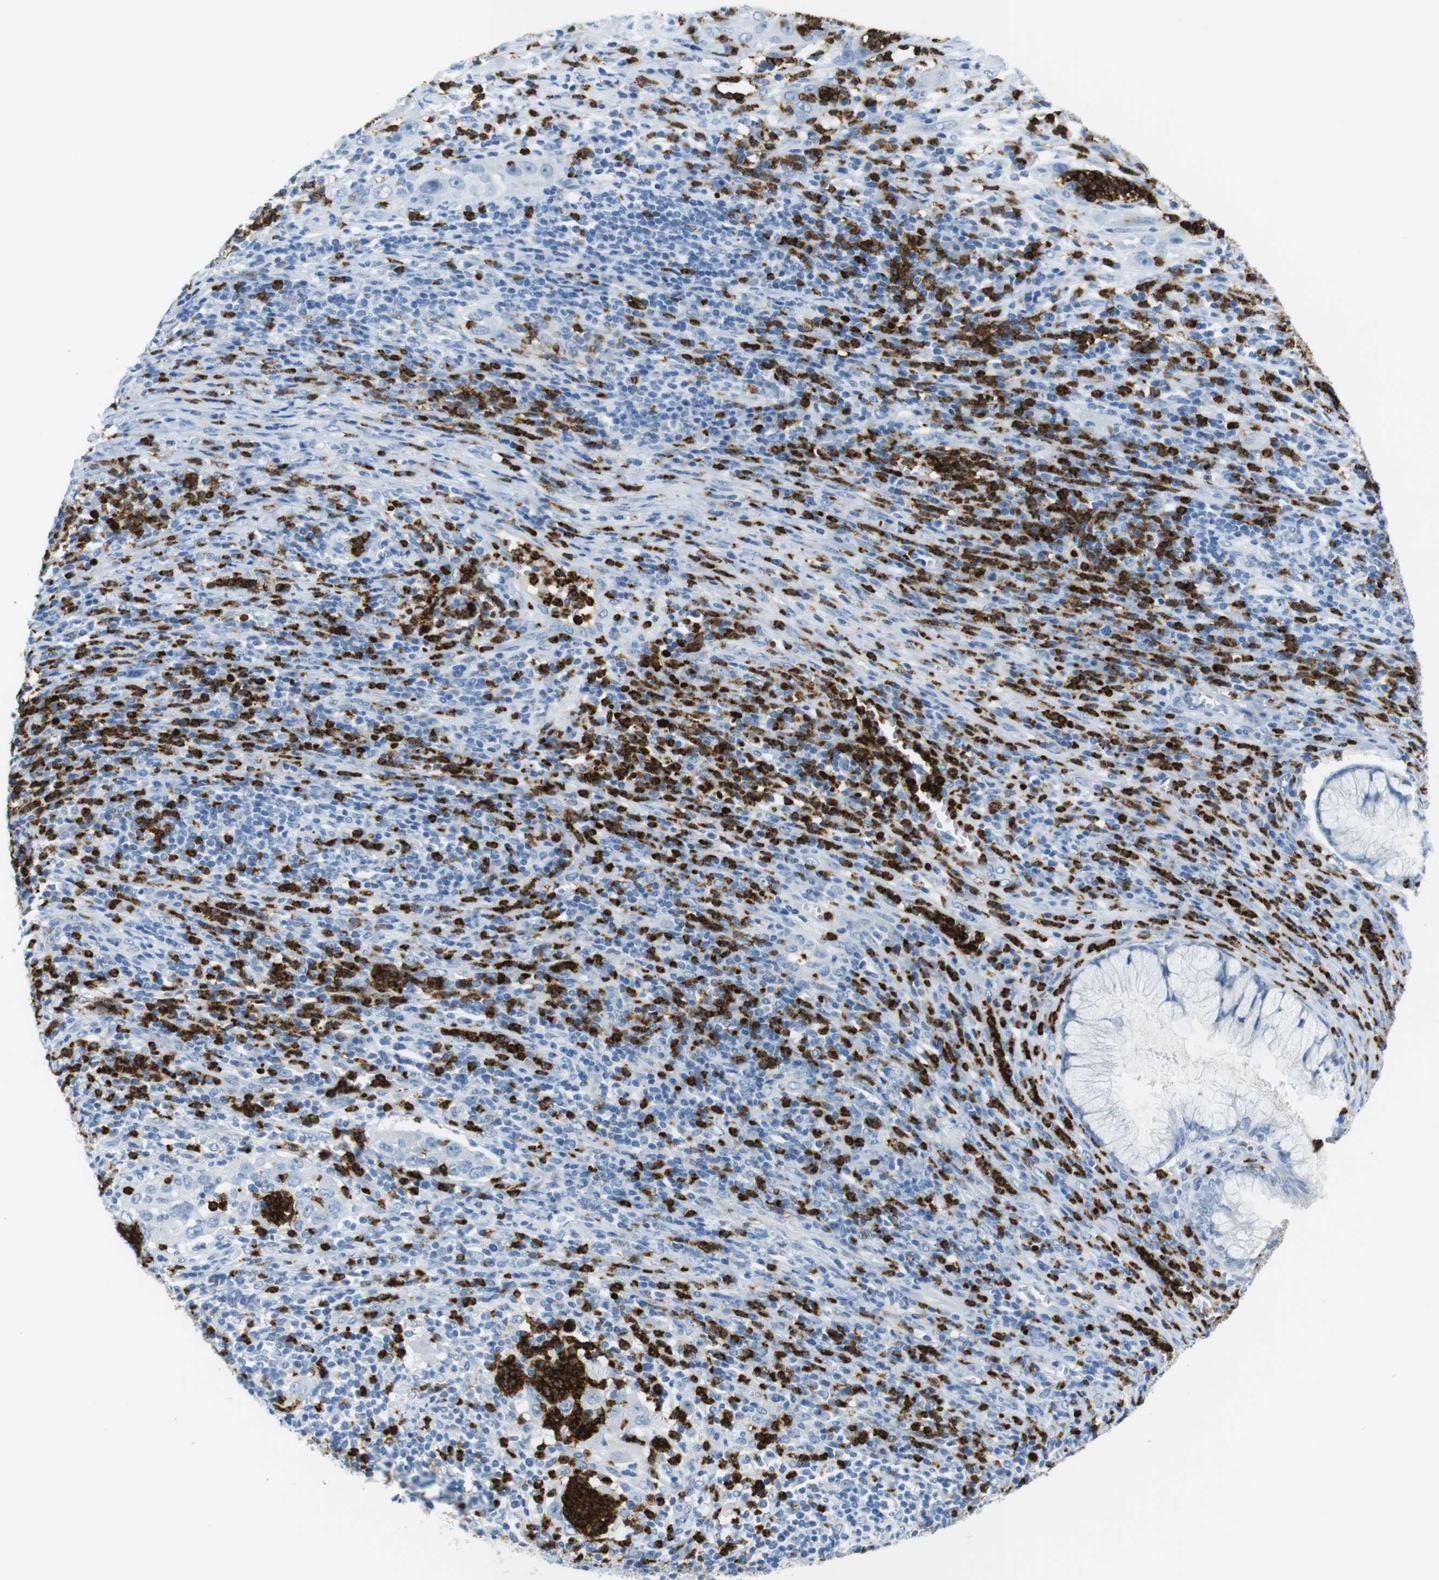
{"staining": {"intensity": "negative", "quantity": "none", "location": "none"}, "tissue": "cervical cancer", "cell_type": "Tumor cells", "image_type": "cancer", "snomed": [{"axis": "morphology", "description": "Squamous cell carcinoma, NOS"}, {"axis": "topography", "description": "Cervix"}], "caption": "Immunohistochemistry histopathology image of neoplastic tissue: cervical cancer stained with DAB (3,3'-diaminobenzidine) exhibits no significant protein expression in tumor cells.", "gene": "MCEMP1", "patient": {"sex": "female", "age": 32}}